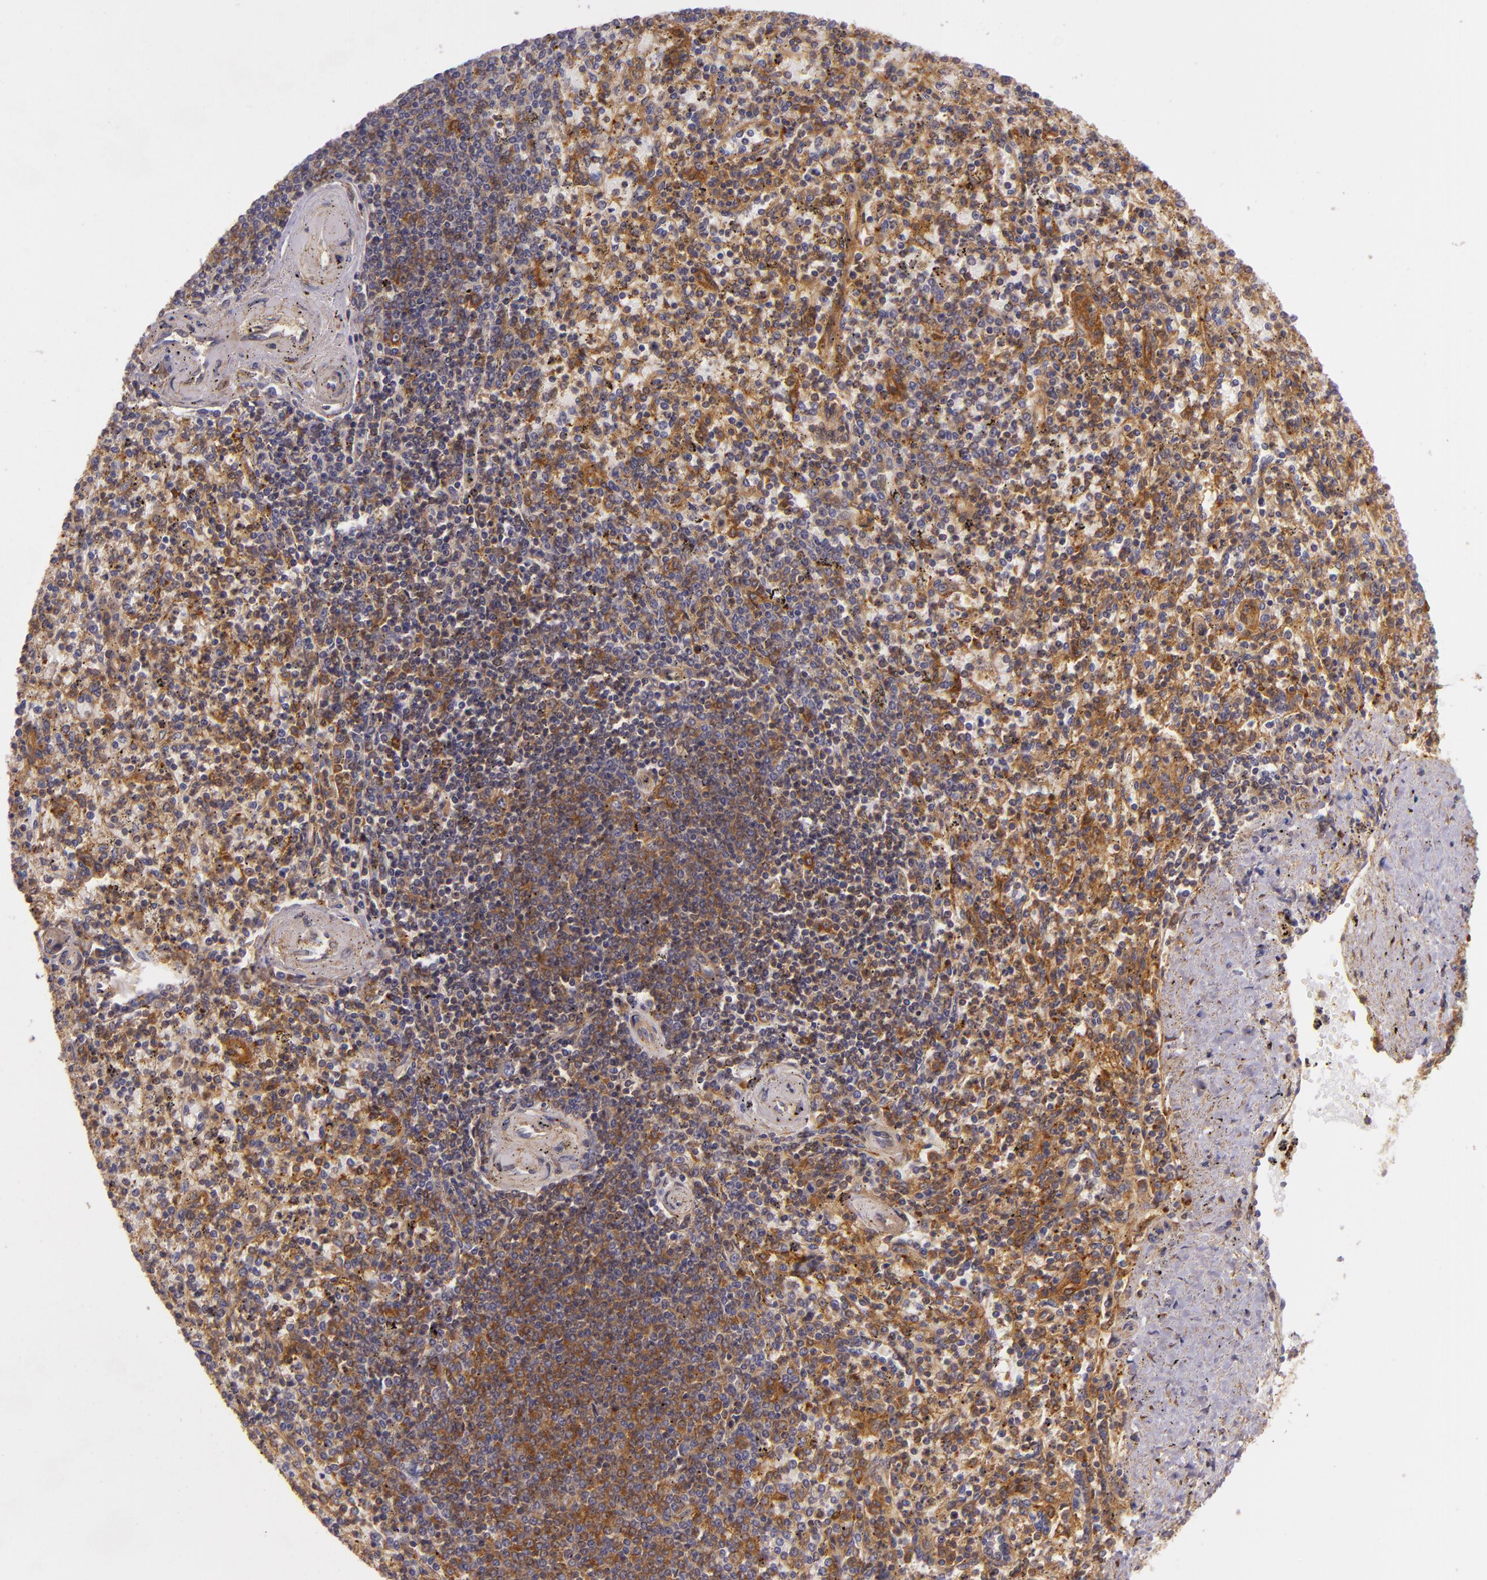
{"staining": {"intensity": "strong", "quantity": ">75%", "location": "cytoplasmic/membranous"}, "tissue": "spleen", "cell_type": "Cells in red pulp", "image_type": "normal", "snomed": [{"axis": "morphology", "description": "Normal tissue, NOS"}, {"axis": "topography", "description": "Spleen"}], "caption": "An immunohistochemistry photomicrograph of benign tissue is shown. Protein staining in brown shows strong cytoplasmic/membranous positivity in spleen within cells in red pulp. (DAB = brown stain, brightfield microscopy at high magnification).", "gene": "TLN1", "patient": {"sex": "male", "age": 72}}